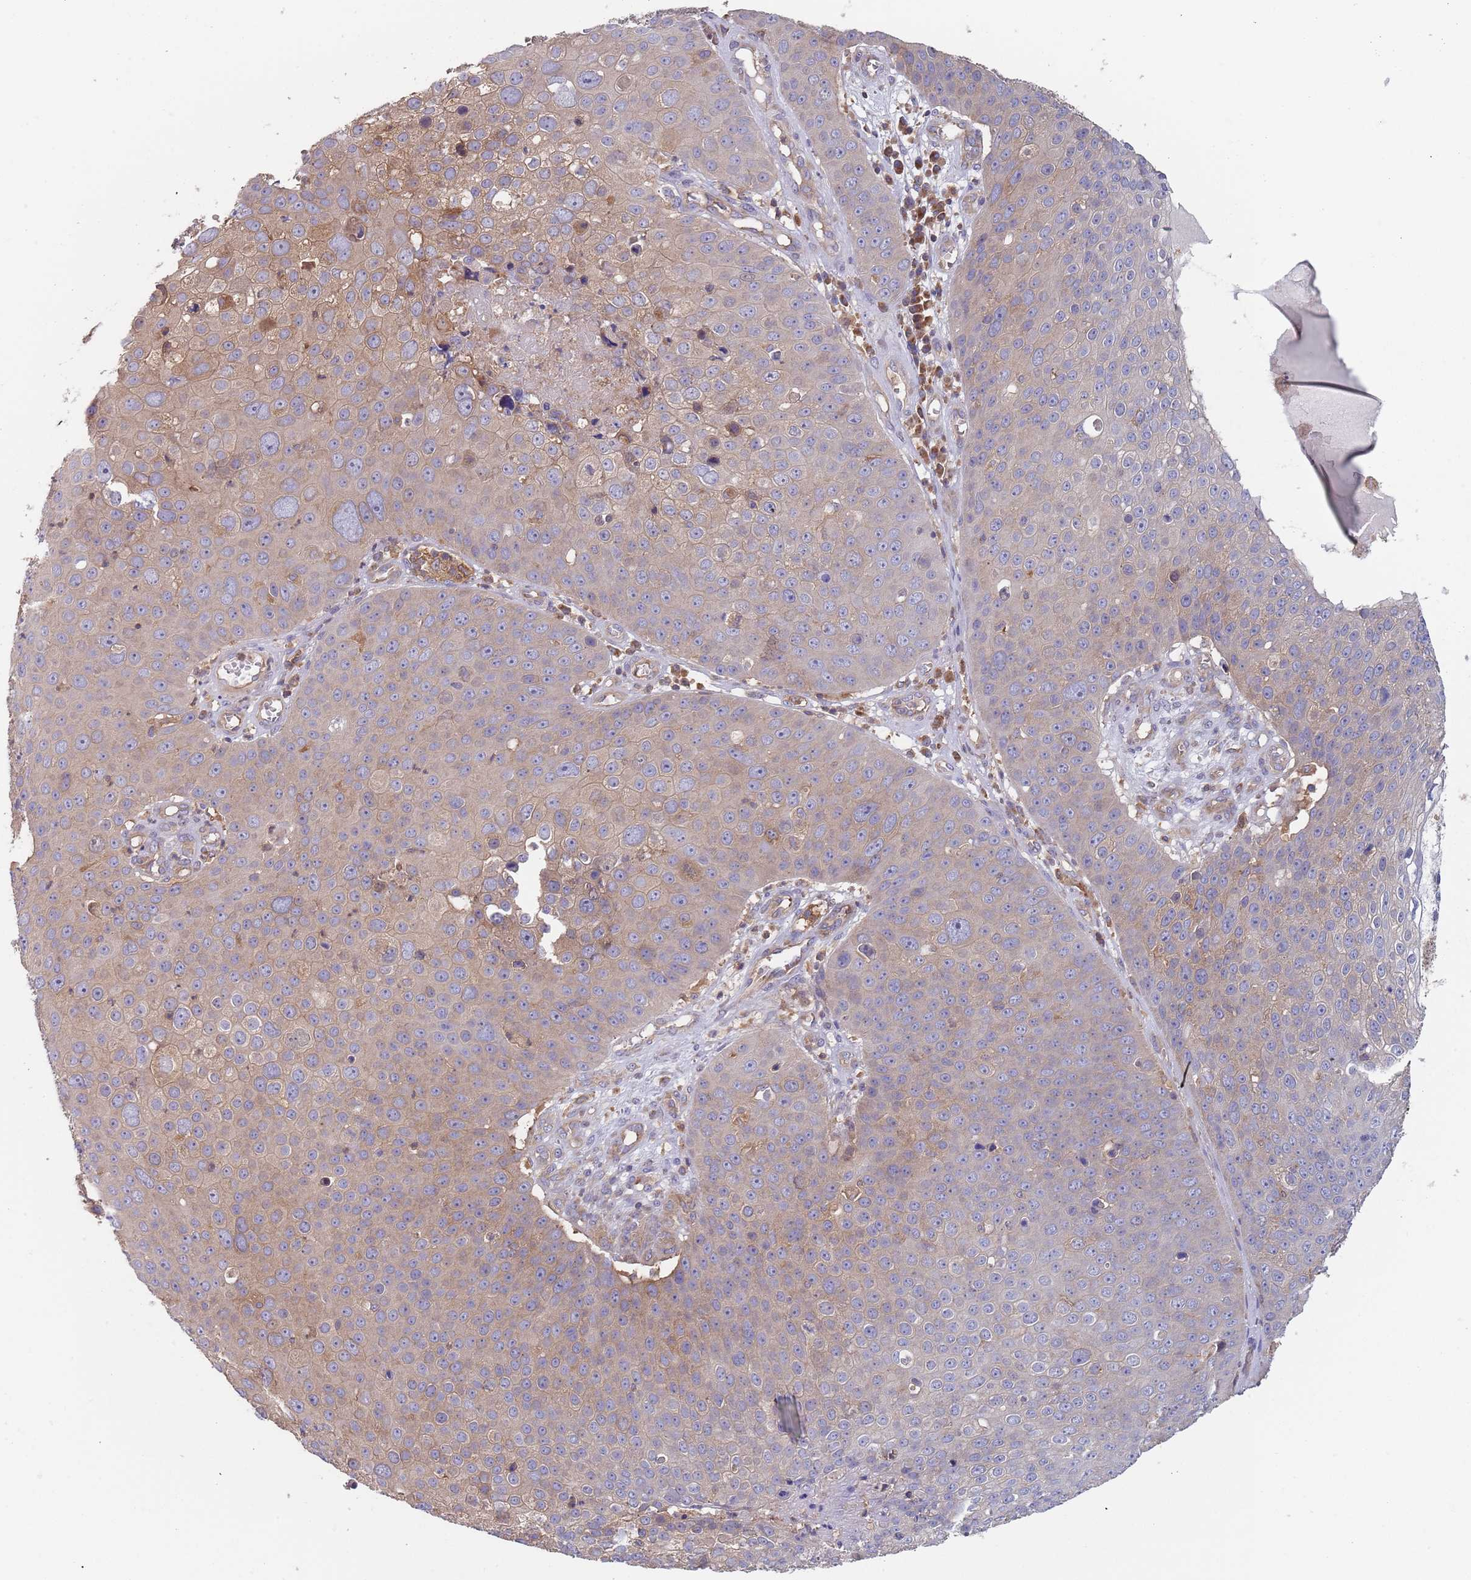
{"staining": {"intensity": "weak", "quantity": "<25%", "location": "cytoplasmic/membranous"}, "tissue": "skin cancer", "cell_type": "Tumor cells", "image_type": "cancer", "snomed": [{"axis": "morphology", "description": "Squamous cell carcinoma, NOS"}, {"axis": "topography", "description": "Skin"}], "caption": "Image shows no protein expression in tumor cells of skin cancer tissue. (Brightfield microscopy of DAB (3,3'-diaminobenzidine) IHC at high magnification).", "gene": "GDI2", "patient": {"sex": "male", "age": 71}}